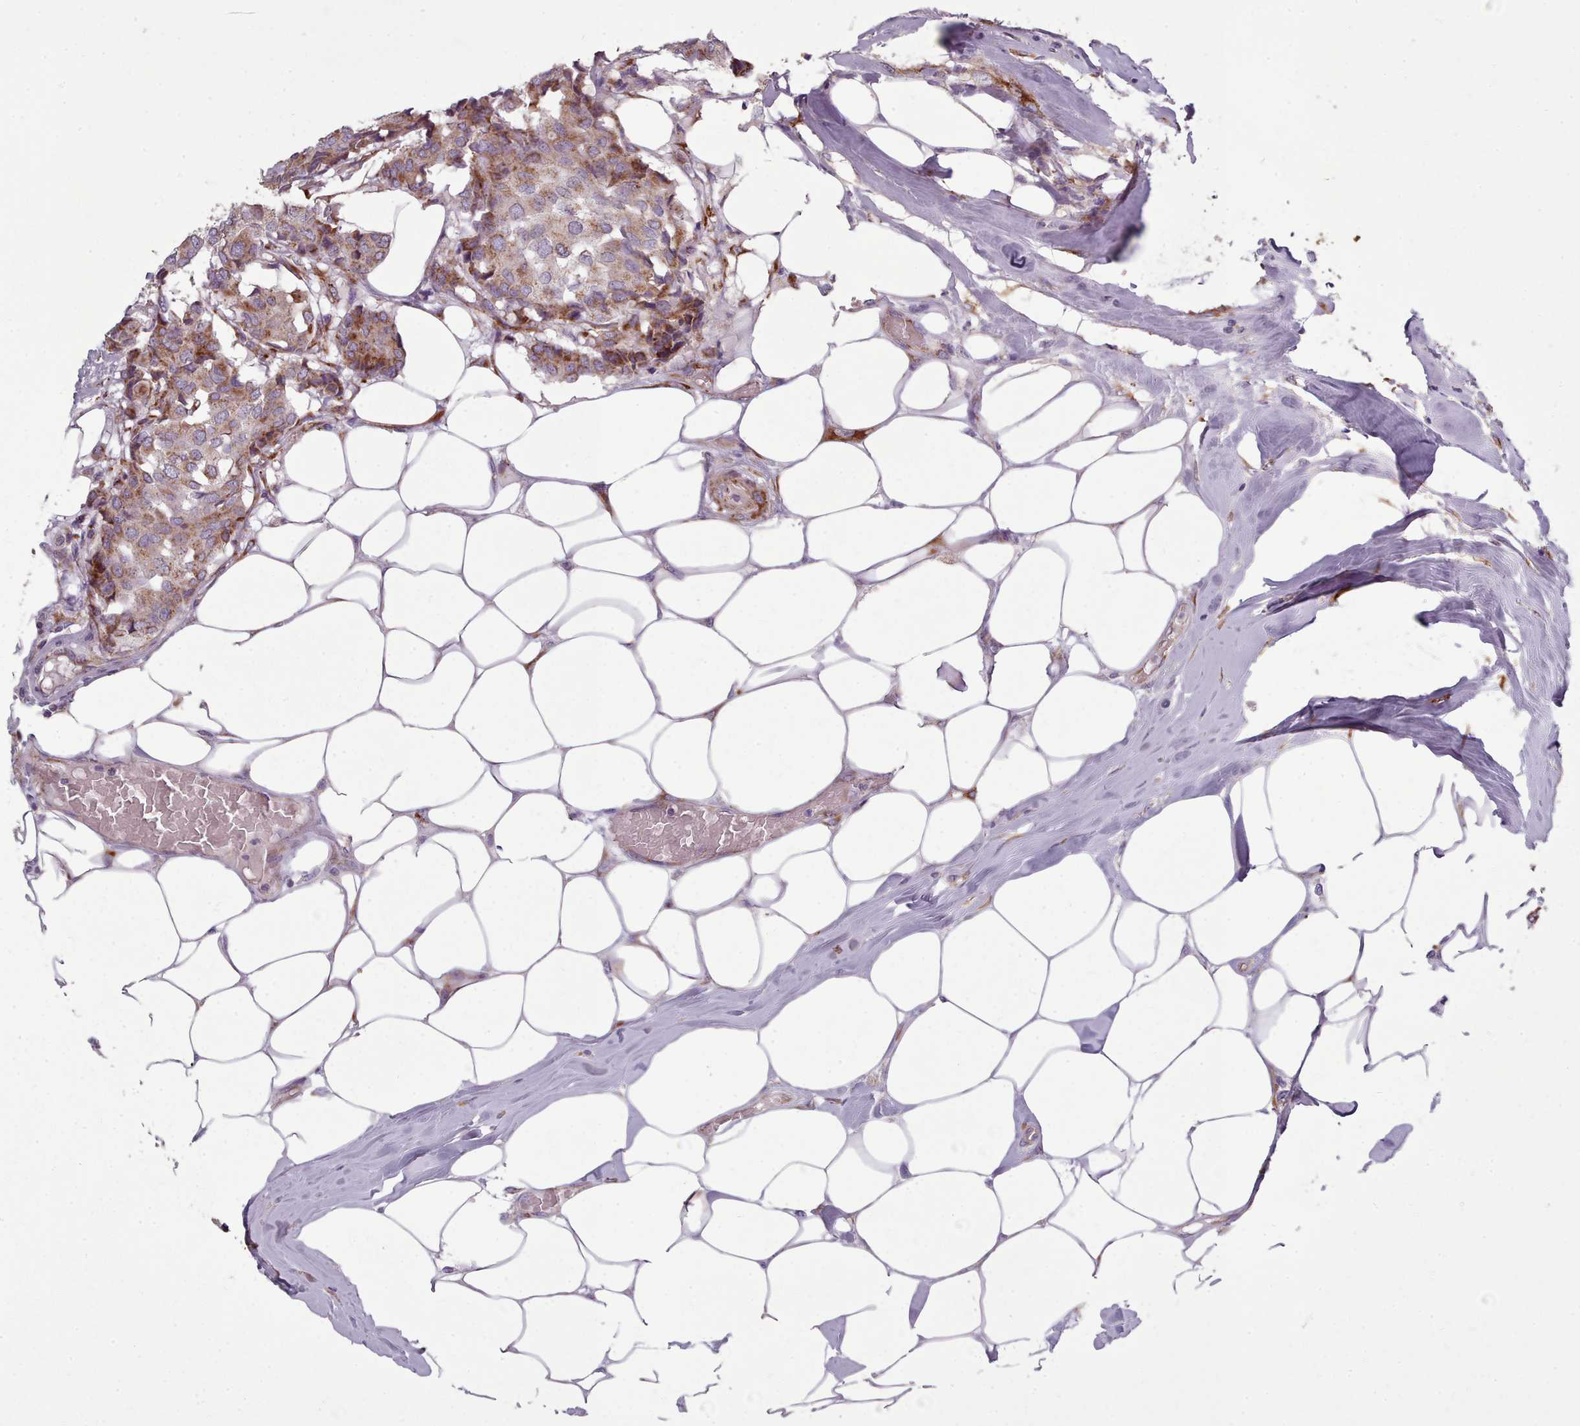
{"staining": {"intensity": "moderate", "quantity": ">75%", "location": "cytoplasmic/membranous"}, "tissue": "breast cancer", "cell_type": "Tumor cells", "image_type": "cancer", "snomed": [{"axis": "morphology", "description": "Duct carcinoma"}, {"axis": "topography", "description": "Breast"}], "caption": "Moderate cytoplasmic/membranous staining is identified in about >75% of tumor cells in breast invasive ductal carcinoma.", "gene": "FKBP10", "patient": {"sex": "female", "age": 75}}